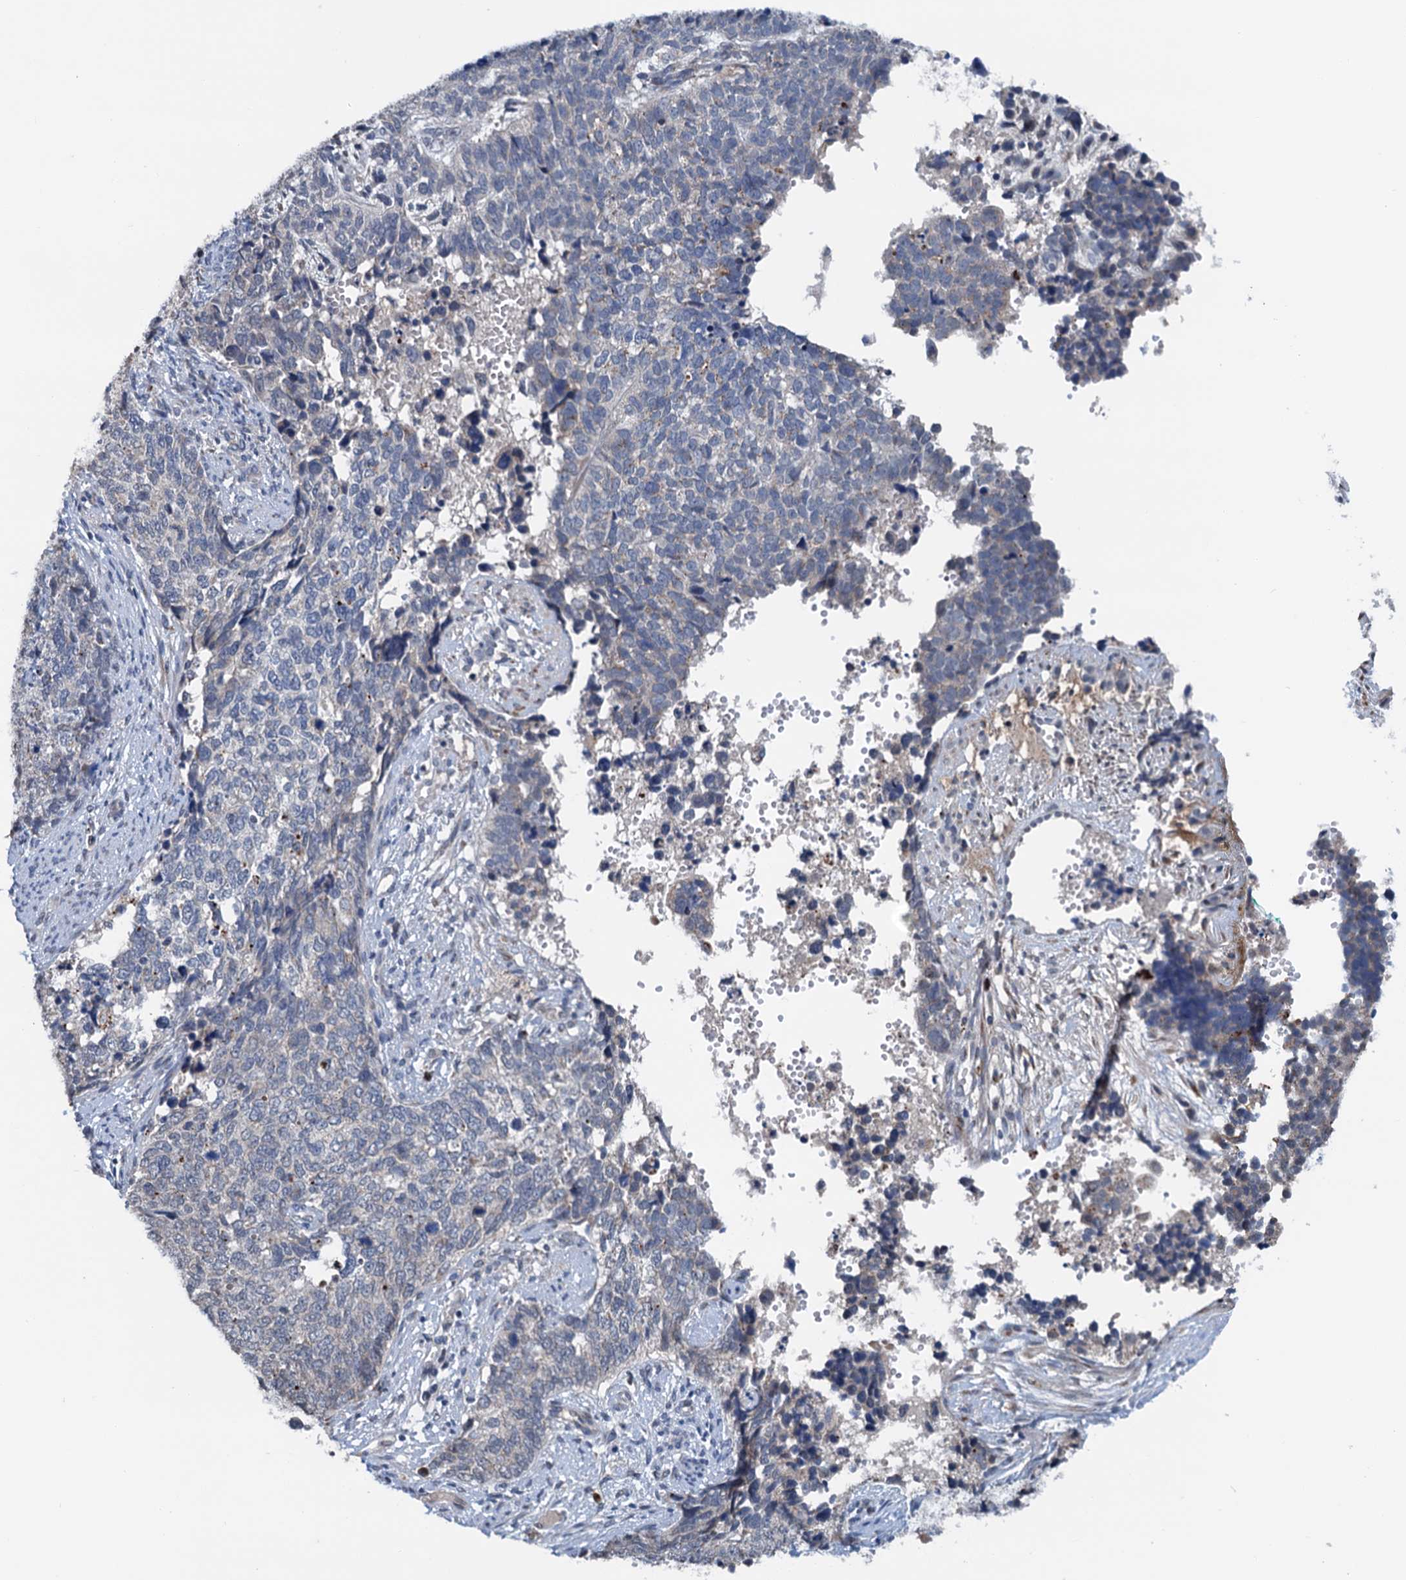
{"staining": {"intensity": "negative", "quantity": "none", "location": "none"}, "tissue": "cervical cancer", "cell_type": "Tumor cells", "image_type": "cancer", "snomed": [{"axis": "morphology", "description": "Squamous cell carcinoma, NOS"}, {"axis": "topography", "description": "Cervix"}], "caption": "DAB (3,3'-diaminobenzidine) immunohistochemical staining of cervical squamous cell carcinoma shows no significant expression in tumor cells.", "gene": "SHLD1", "patient": {"sex": "female", "age": 63}}